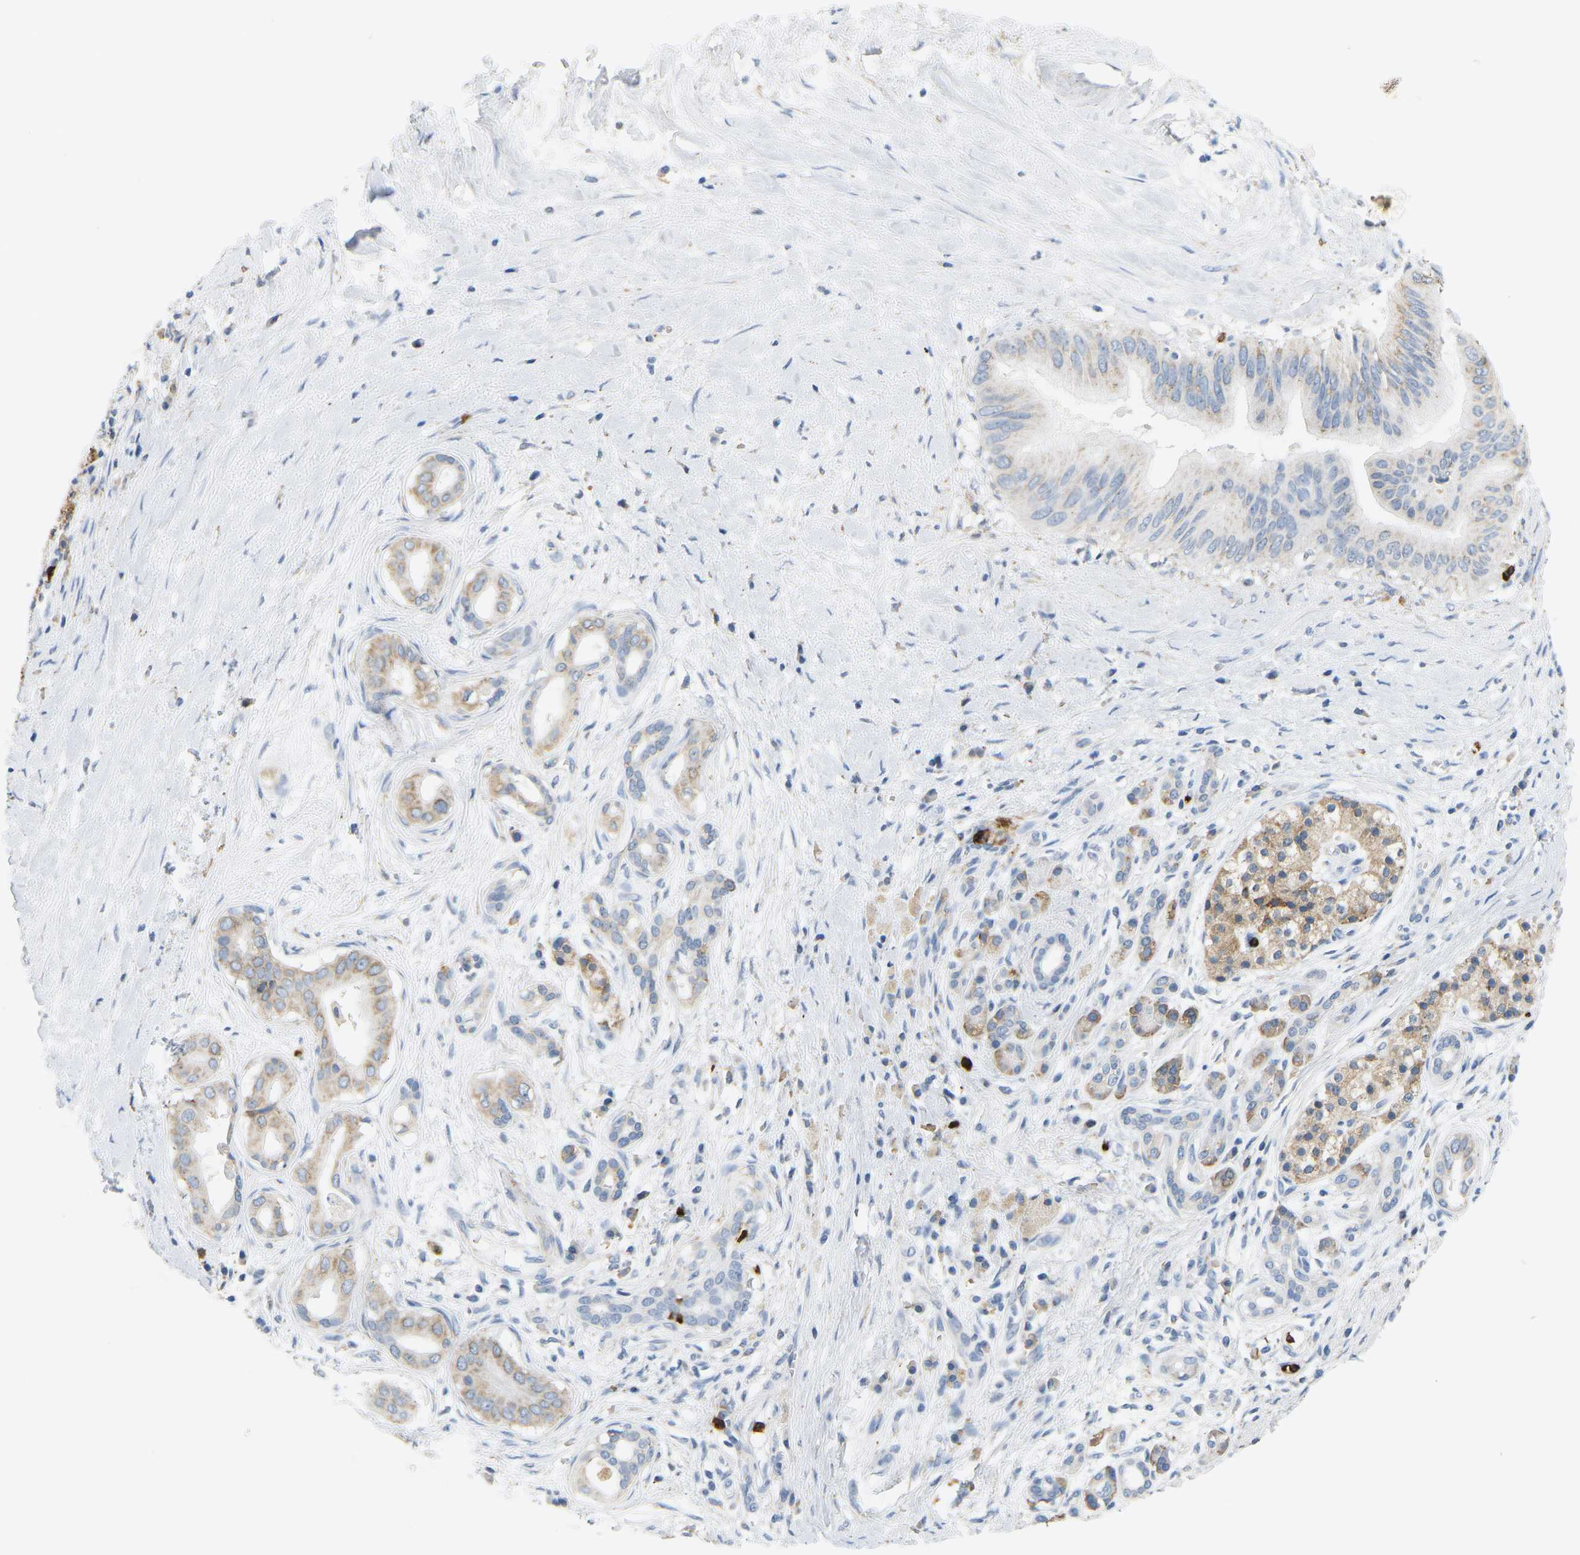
{"staining": {"intensity": "weak", "quantity": "25%-75%", "location": "cytoplasmic/membranous"}, "tissue": "pancreatic cancer", "cell_type": "Tumor cells", "image_type": "cancer", "snomed": [{"axis": "morphology", "description": "Adenocarcinoma, NOS"}, {"axis": "topography", "description": "Pancreas"}], "caption": "Adenocarcinoma (pancreatic) stained for a protein (brown) shows weak cytoplasmic/membranous positive positivity in about 25%-75% of tumor cells.", "gene": "ADM", "patient": {"sex": "male", "age": 55}}